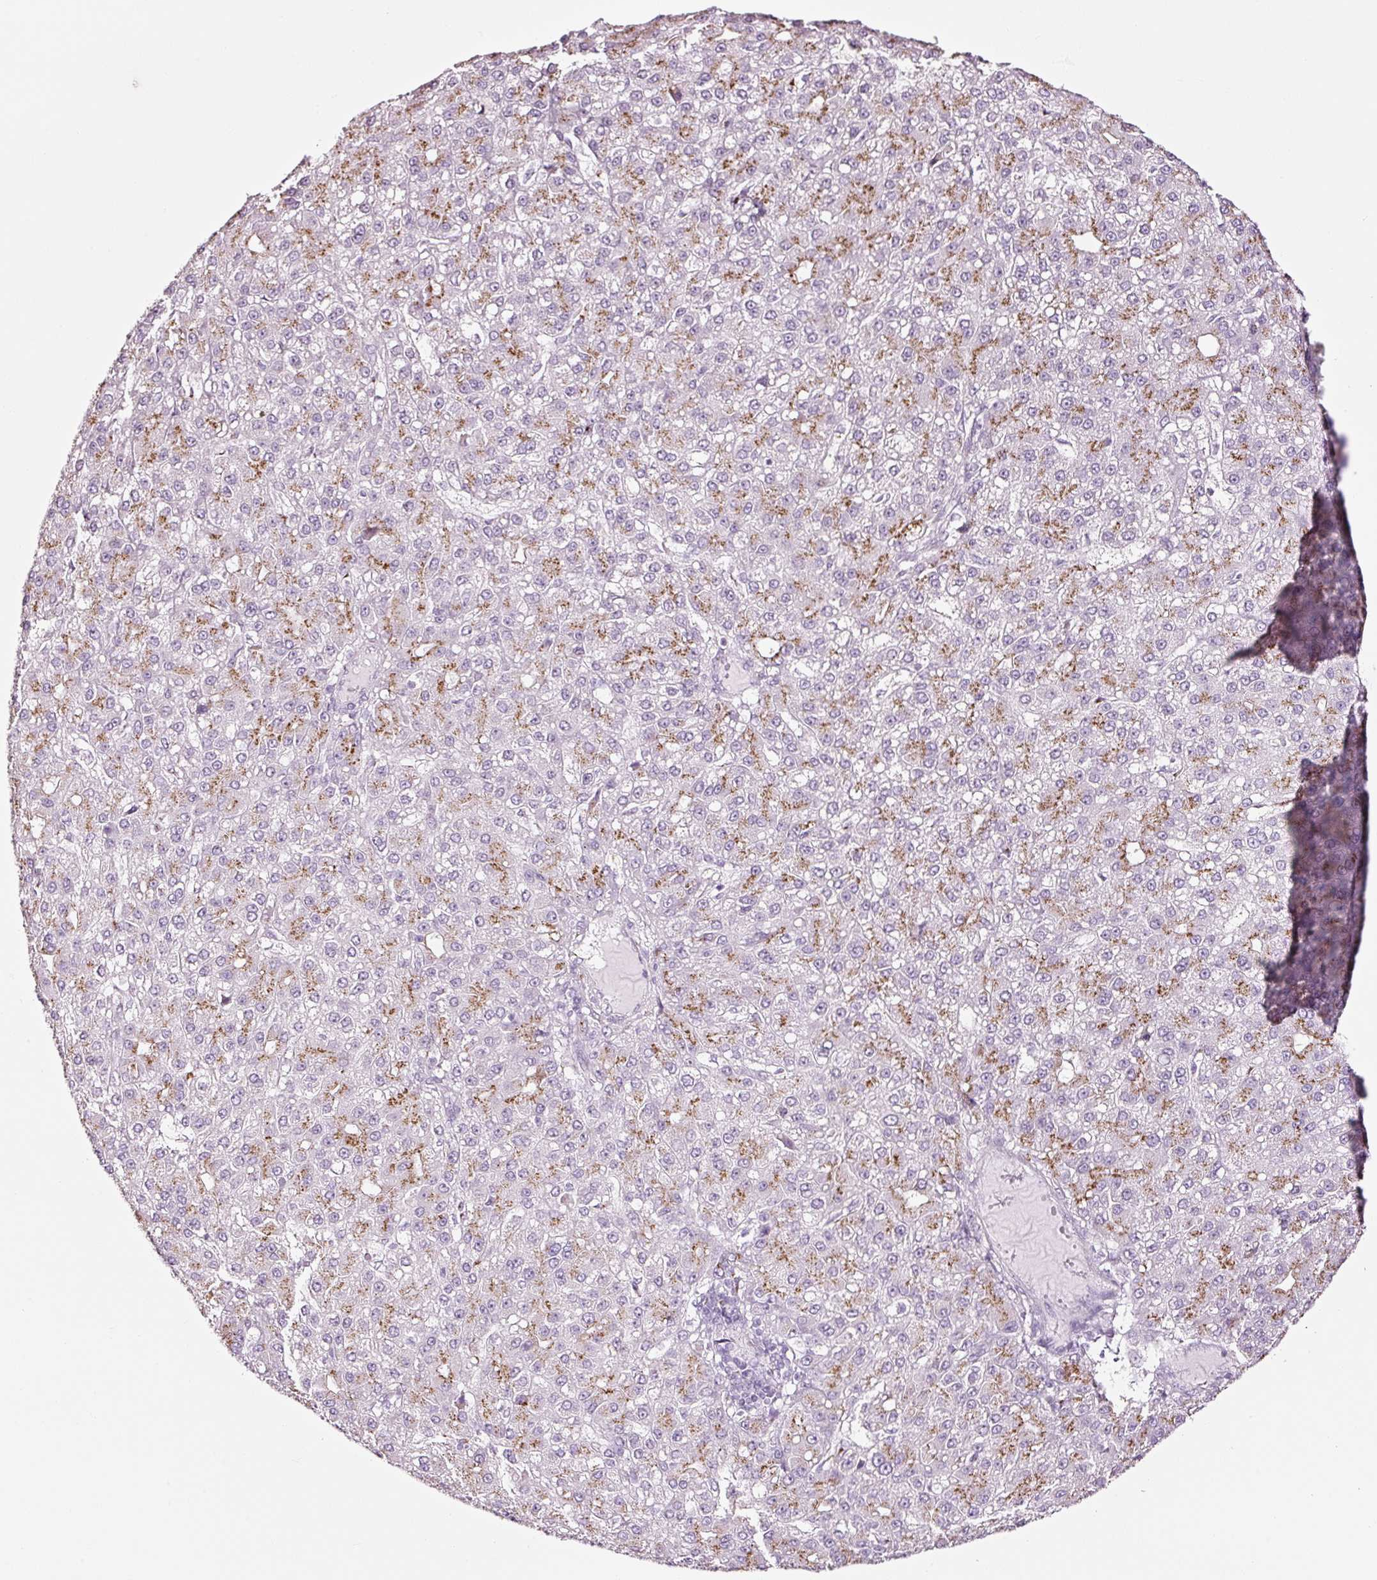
{"staining": {"intensity": "moderate", "quantity": "25%-75%", "location": "cytoplasmic/membranous"}, "tissue": "liver cancer", "cell_type": "Tumor cells", "image_type": "cancer", "snomed": [{"axis": "morphology", "description": "Carcinoma, Hepatocellular, NOS"}, {"axis": "topography", "description": "Liver"}], "caption": "This is an image of IHC staining of hepatocellular carcinoma (liver), which shows moderate expression in the cytoplasmic/membranous of tumor cells.", "gene": "SDF4", "patient": {"sex": "male", "age": 67}}